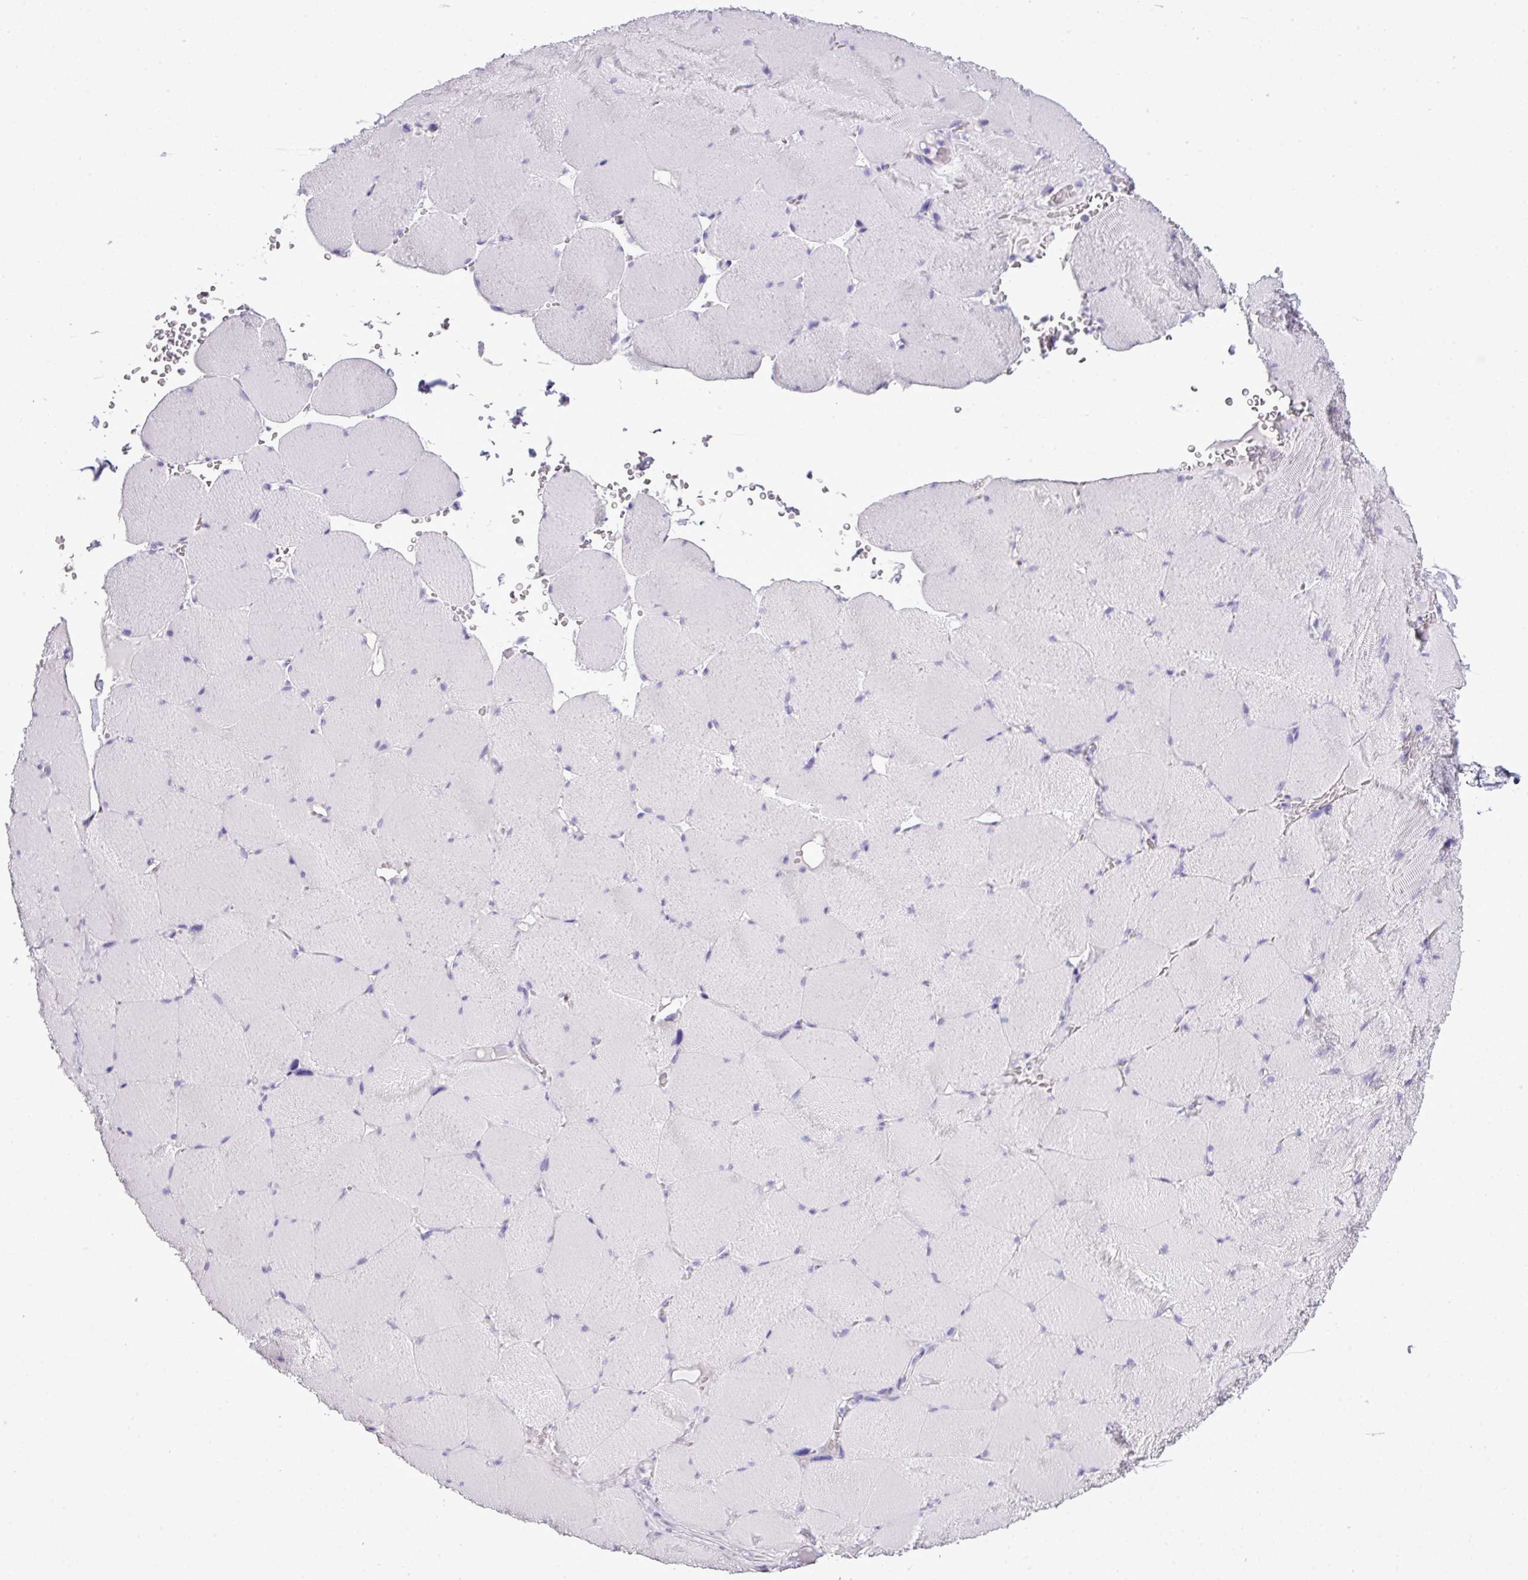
{"staining": {"intensity": "negative", "quantity": "none", "location": "none"}, "tissue": "skeletal muscle", "cell_type": "Myocytes", "image_type": "normal", "snomed": [{"axis": "morphology", "description": "Normal tissue, NOS"}, {"axis": "topography", "description": "Skeletal muscle"}, {"axis": "topography", "description": "Head-Neck"}], "caption": "Immunohistochemistry (IHC) of normal skeletal muscle reveals no expression in myocytes.", "gene": "RBMXL2", "patient": {"sex": "male", "age": 66}}